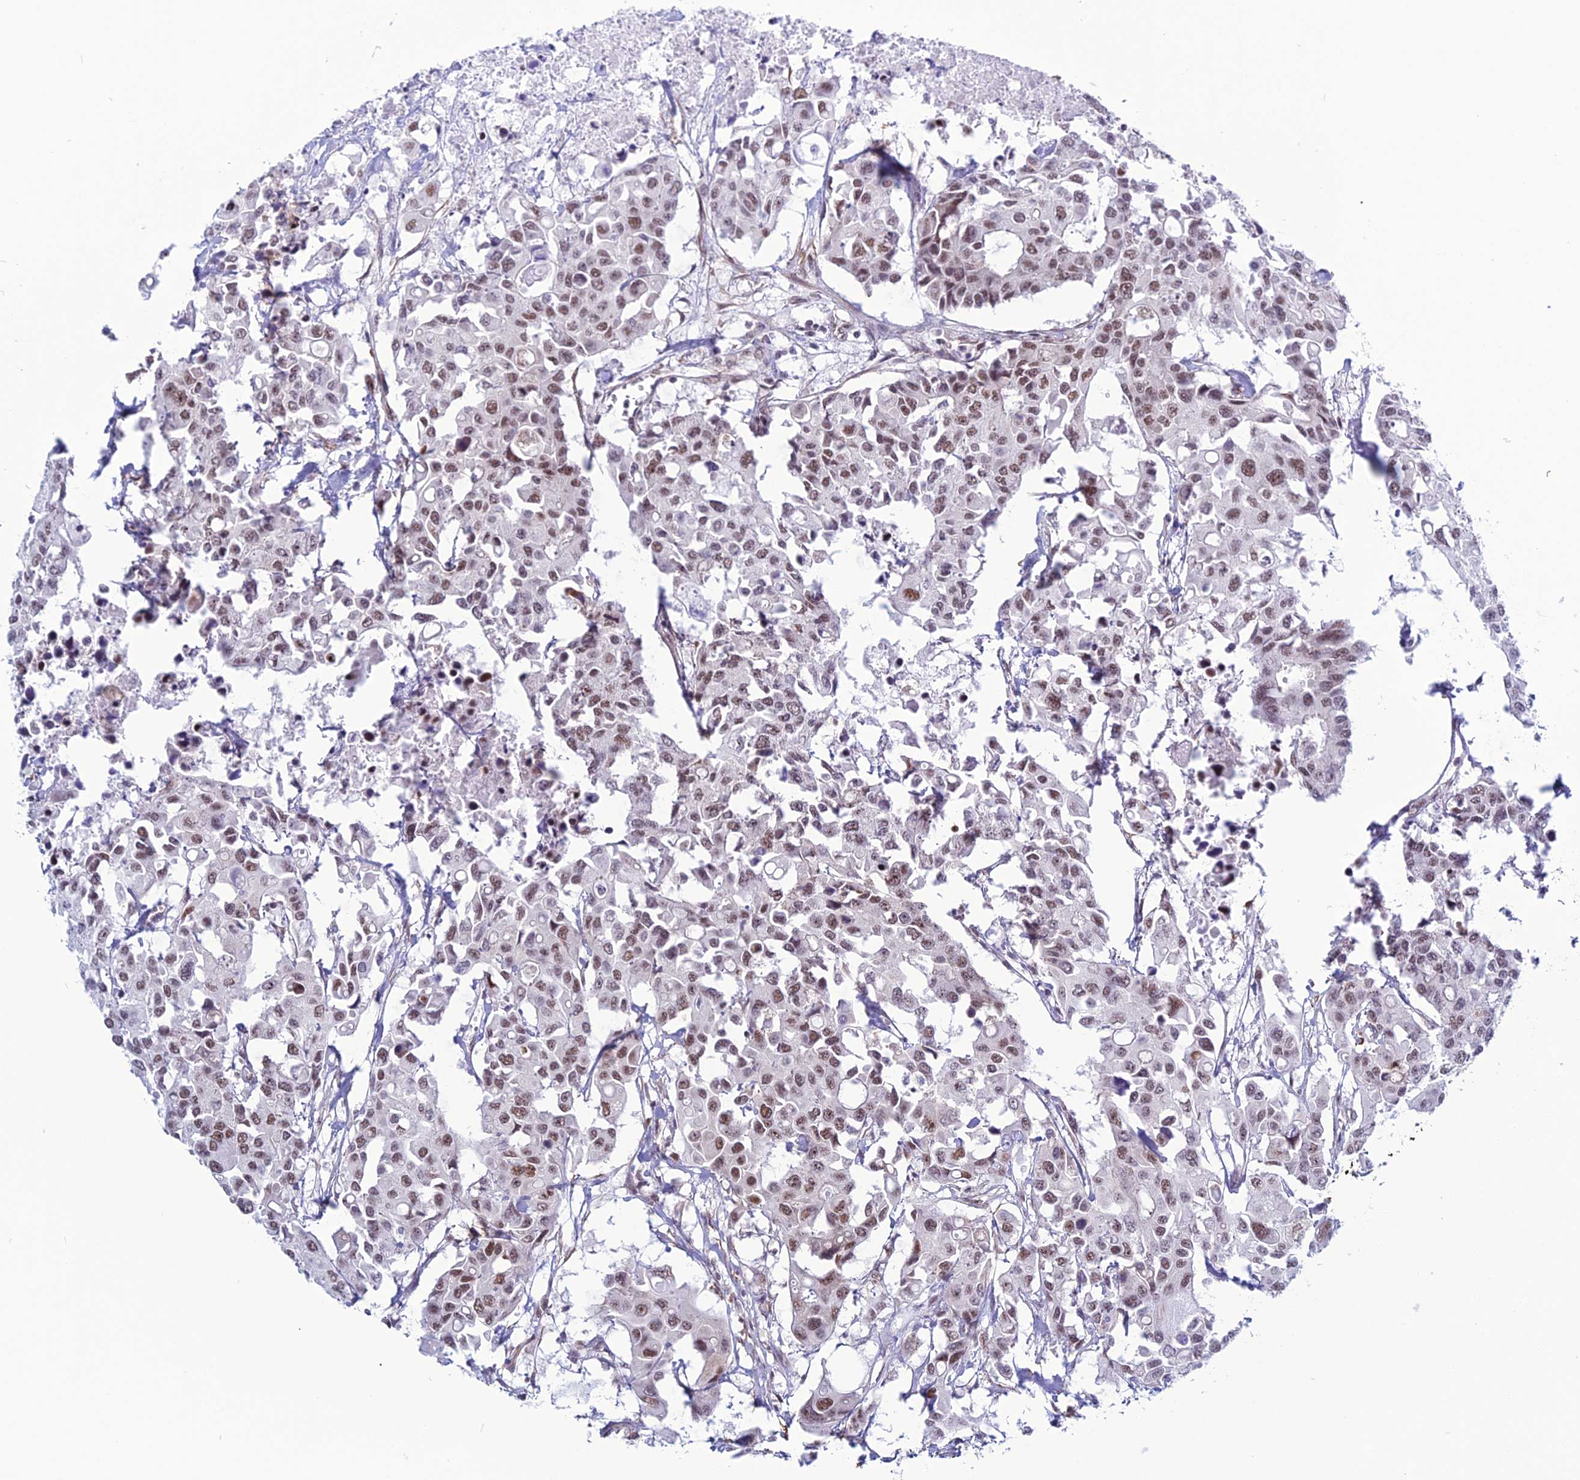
{"staining": {"intensity": "moderate", "quantity": ">75%", "location": "nuclear"}, "tissue": "colorectal cancer", "cell_type": "Tumor cells", "image_type": "cancer", "snomed": [{"axis": "morphology", "description": "Adenocarcinoma, NOS"}, {"axis": "topography", "description": "Colon"}], "caption": "Immunohistochemistry (DAB (3,3'-diaminobenzidine)) staining of colorectal adenocarcinoma shows moderate nuclear protein positivity in about >75% of tumor cells.", "gene": "U2AF1", "patient": {"sex": "male", "age": 77}}